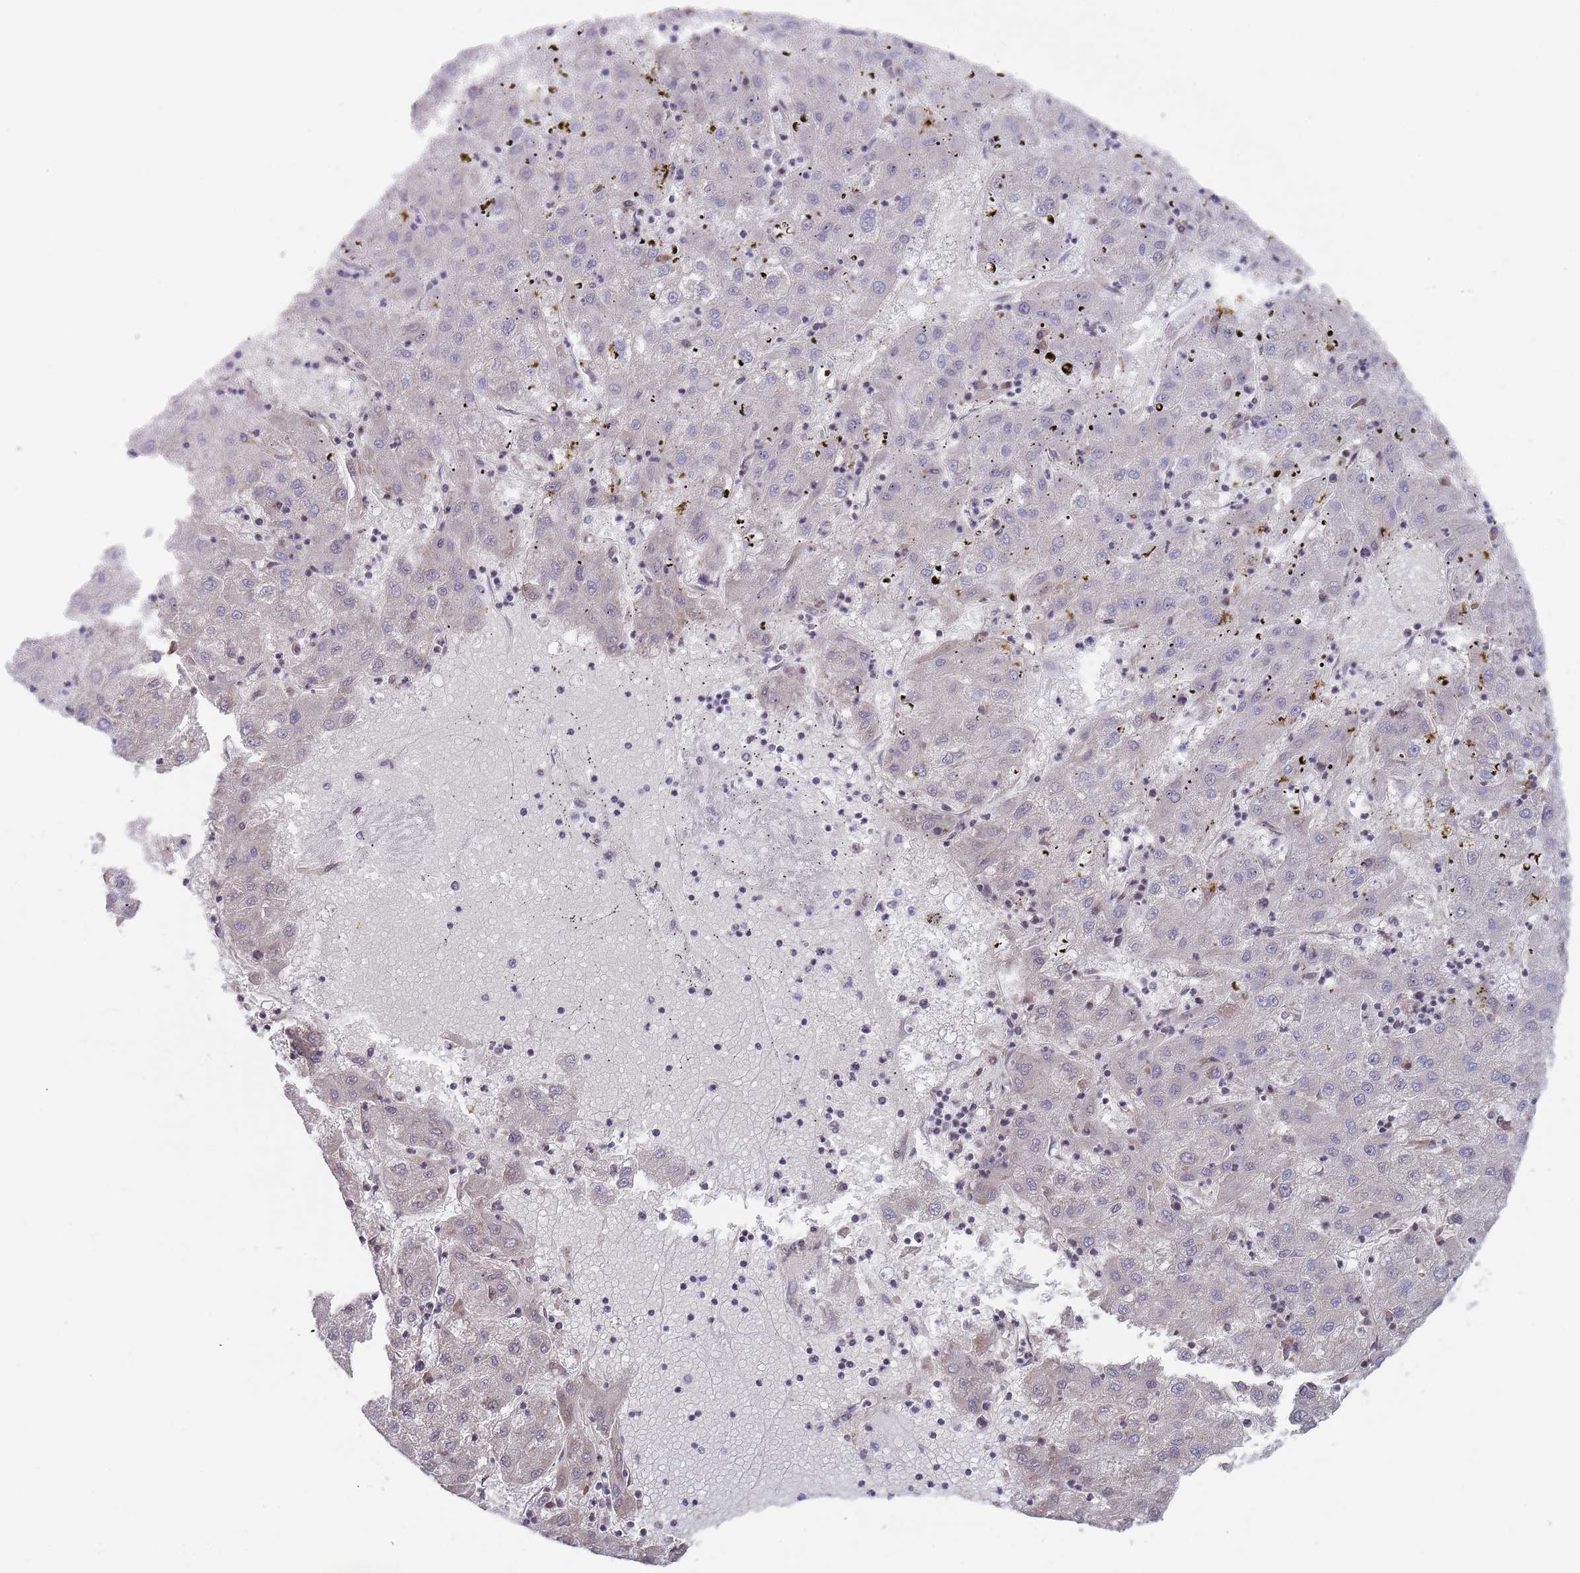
{"staining": {"intensity": "negative", "quantity": "none", "location": "none"}, "tissue": "liver cancer", "cell_type": "Tumor cells", "image_type": "cancer", "snomed": [{"axis": "morphology", "description": "Carcinoma, Hepatocellular, NOS"}, {"axis": "topography", "description": "Liver"}], "caption": "Micrograph shows no protein expression in tumor cells of liver cancer (hepatocellular carcinoma) tissue.", "gene": "PRAC1", "patient": {"sex": "male", "age": 72}}